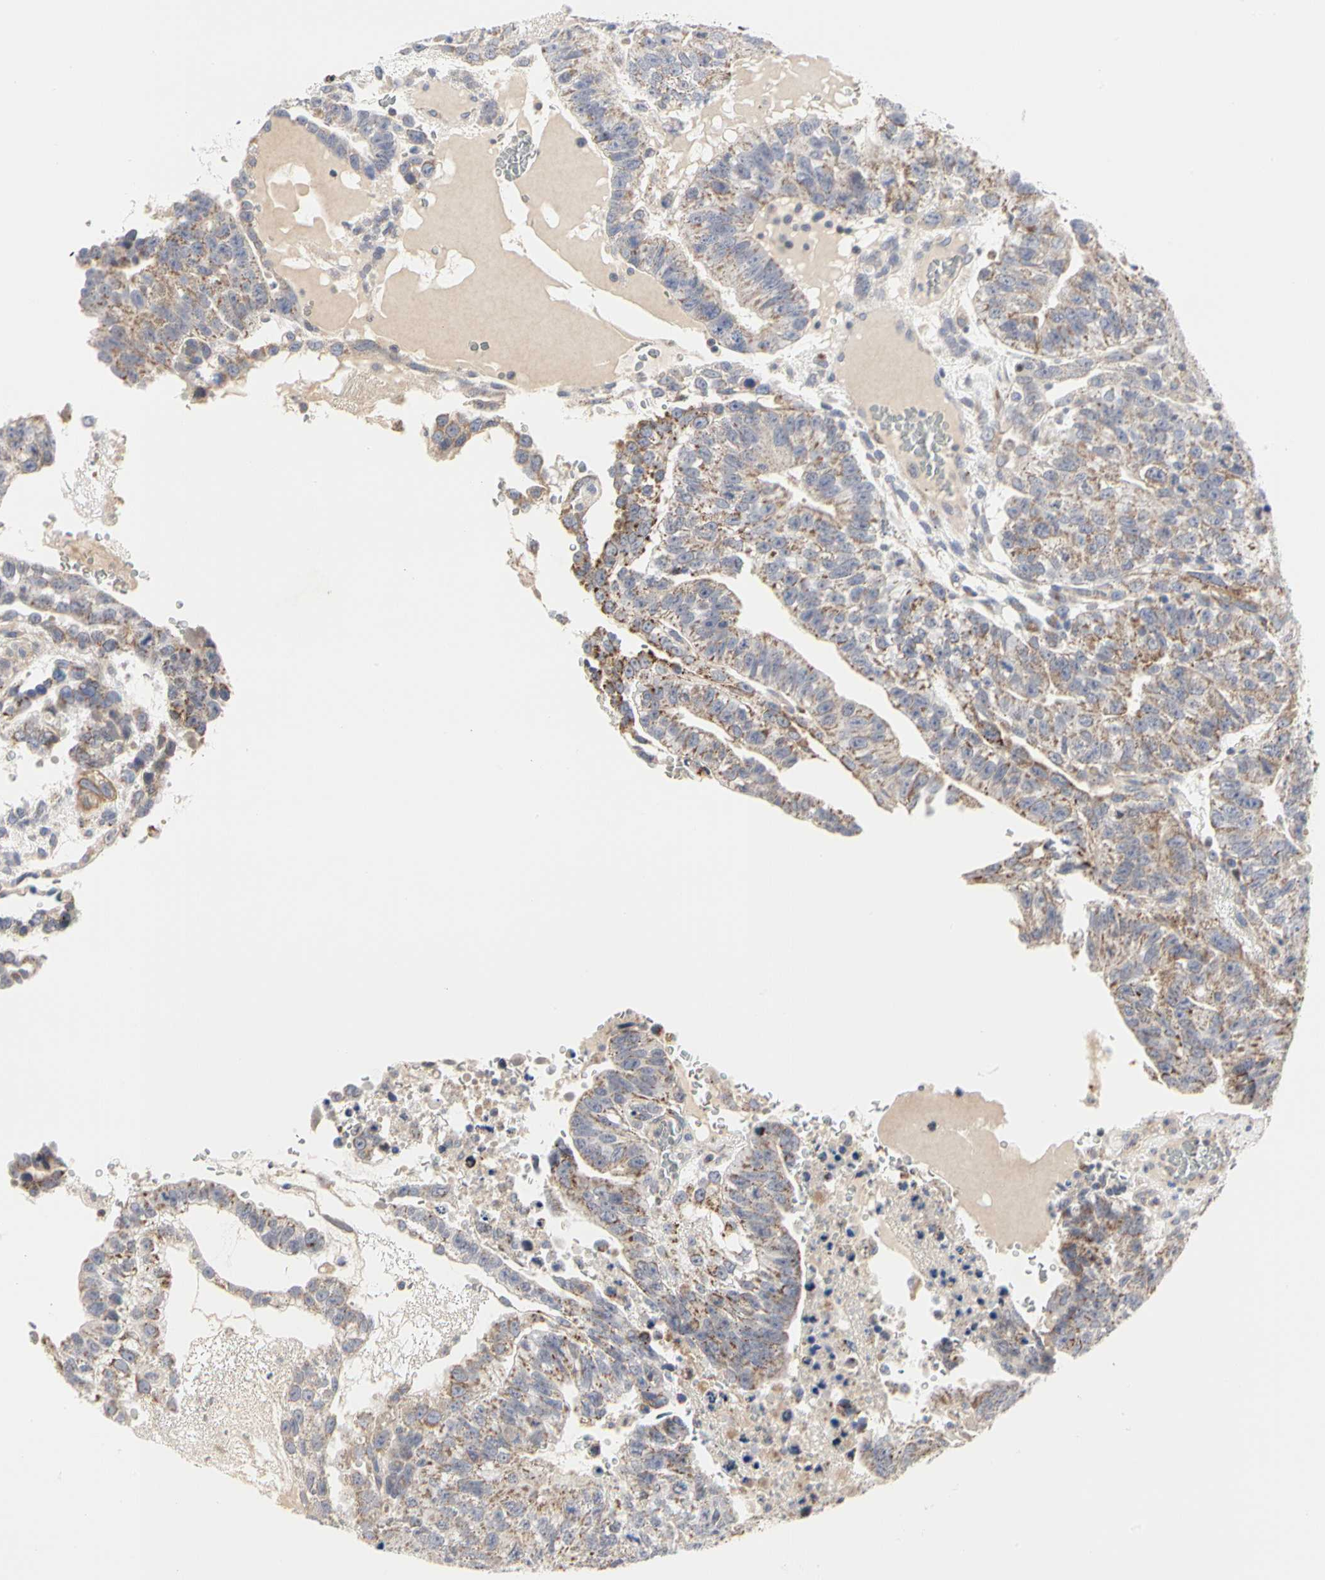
{"staining": {"intensity": "weak", "quantity": ">75%", "location": "cytoplasmic/membranous"}, "tissue": "testis cancer", "cell_type": "Tumor cells", "image_type": "cancer", "snomed": [{"axis": "morphology", "description": "Seminoma, NOS"}, {"axis": "morphology", "description": "Carcinoma, Embryonal, NOS"}, {"axis": "topography", "description": "Testis"}], "caption": "Immunohistochemistry of testis cancer (embryonal carcinoma) demonstrates low levels of weak cytoplasmic/membranous staining in approximately >75% of tumor cells.", "gene": "TSKU", "patient": {"sex": "male", "age": 52}}